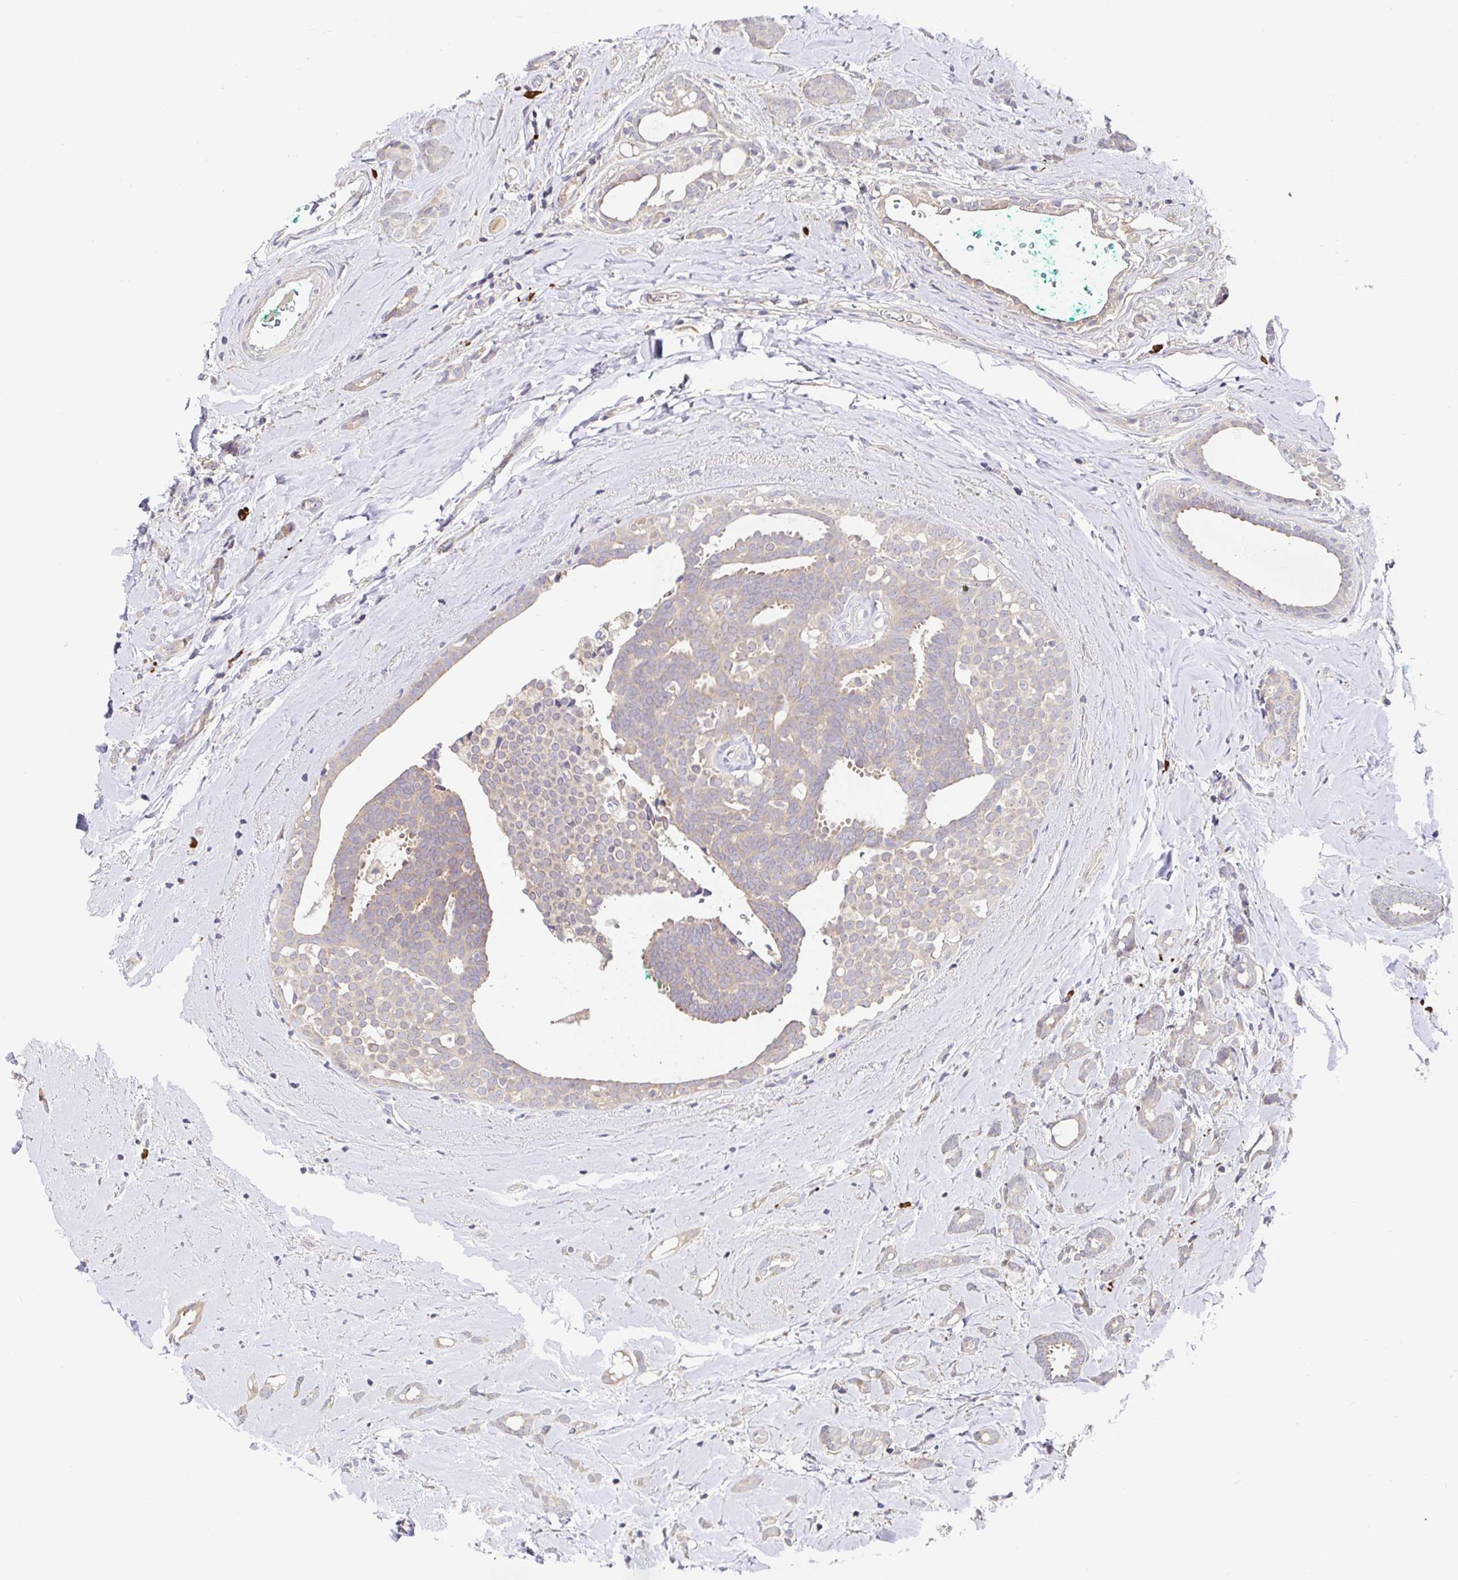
{"staining": {"intensity": "negative", "quantity": "none", "location": "none"}, "tissue": "breast cancer", "cell_type": "Tumor cells", "image_type": "cancer", "snomed": [{"axis": "morphology", "description": "Intraductal carcinoma, in situ"}, {"axis": "morphology", "description": "Duct carcinoma"}, {"axis": "morphology", "description": "Lobular carcinoma, in situ"}, {"axis": "topography", "description": "Breast"}], "caption": "This photomicrograph is of intraductal carcinoma,  in situ (breast) stained with immunohistochemistry to label a protein in brown with the nuclei are counter-stained blue. There is no staining in tumor cells.", "gene": "HAGH", "patient": {"sex": "female", "age": 44}}